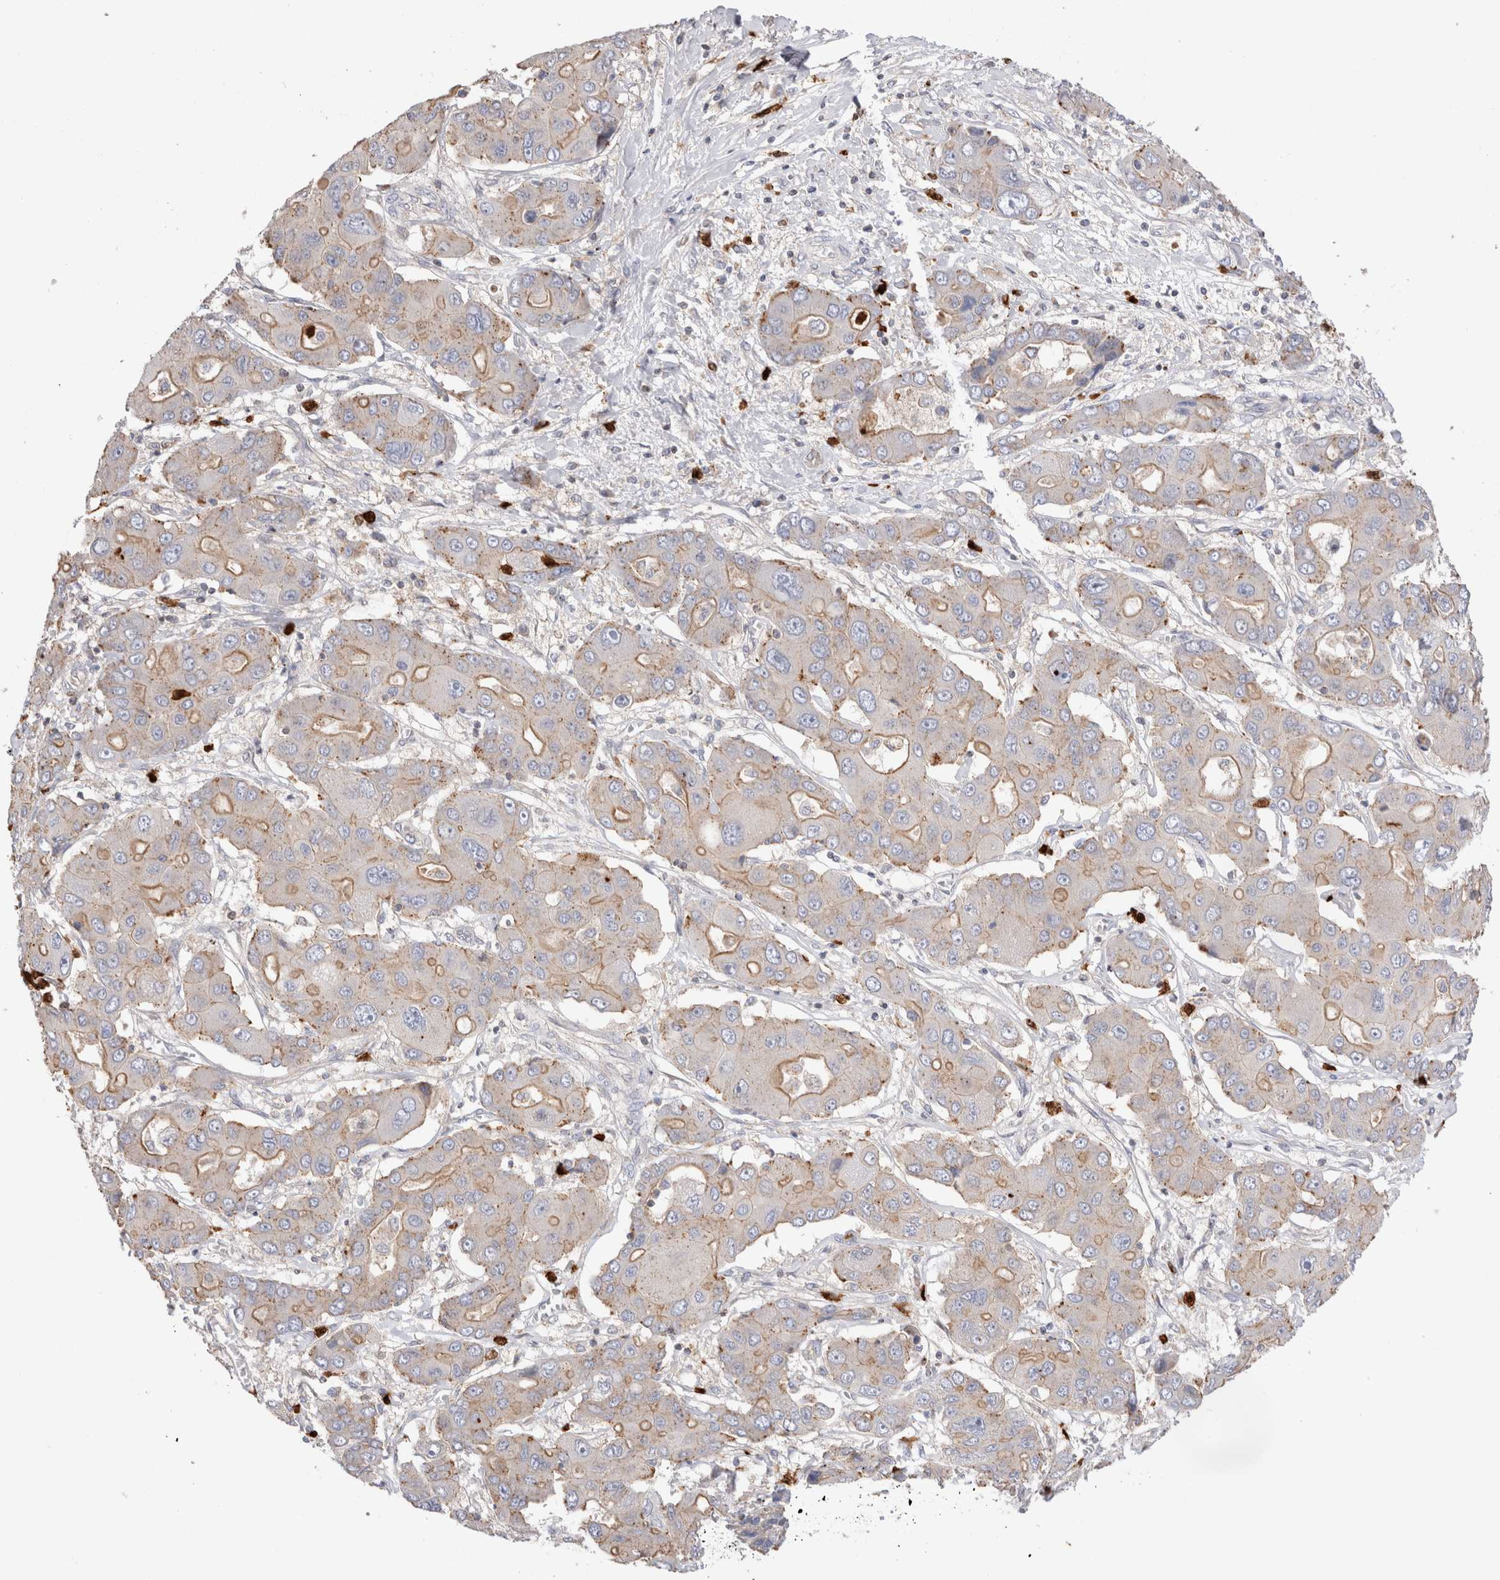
{"staining": {"intensity": "weak", "quantity": ">75%", "location": "cytoplasmic/membranous"}, "tissue": "liver cancer", "cell_type": "Tumor cells", "image_type": "cancer", "snomed": [{"axis": "morphology", "description": "Cholangiocarcinoma"}, {"axis": "topography", "description": "Liver"}], "caption": "Immunohistochemical staining of liver cholangiocarcinoma exhibits low levels of weak cytoplasmic/membranous staining in about >75% of tumor cells.", "gene": "NXT2", "patient": {"sex": "male", "age": 67}}